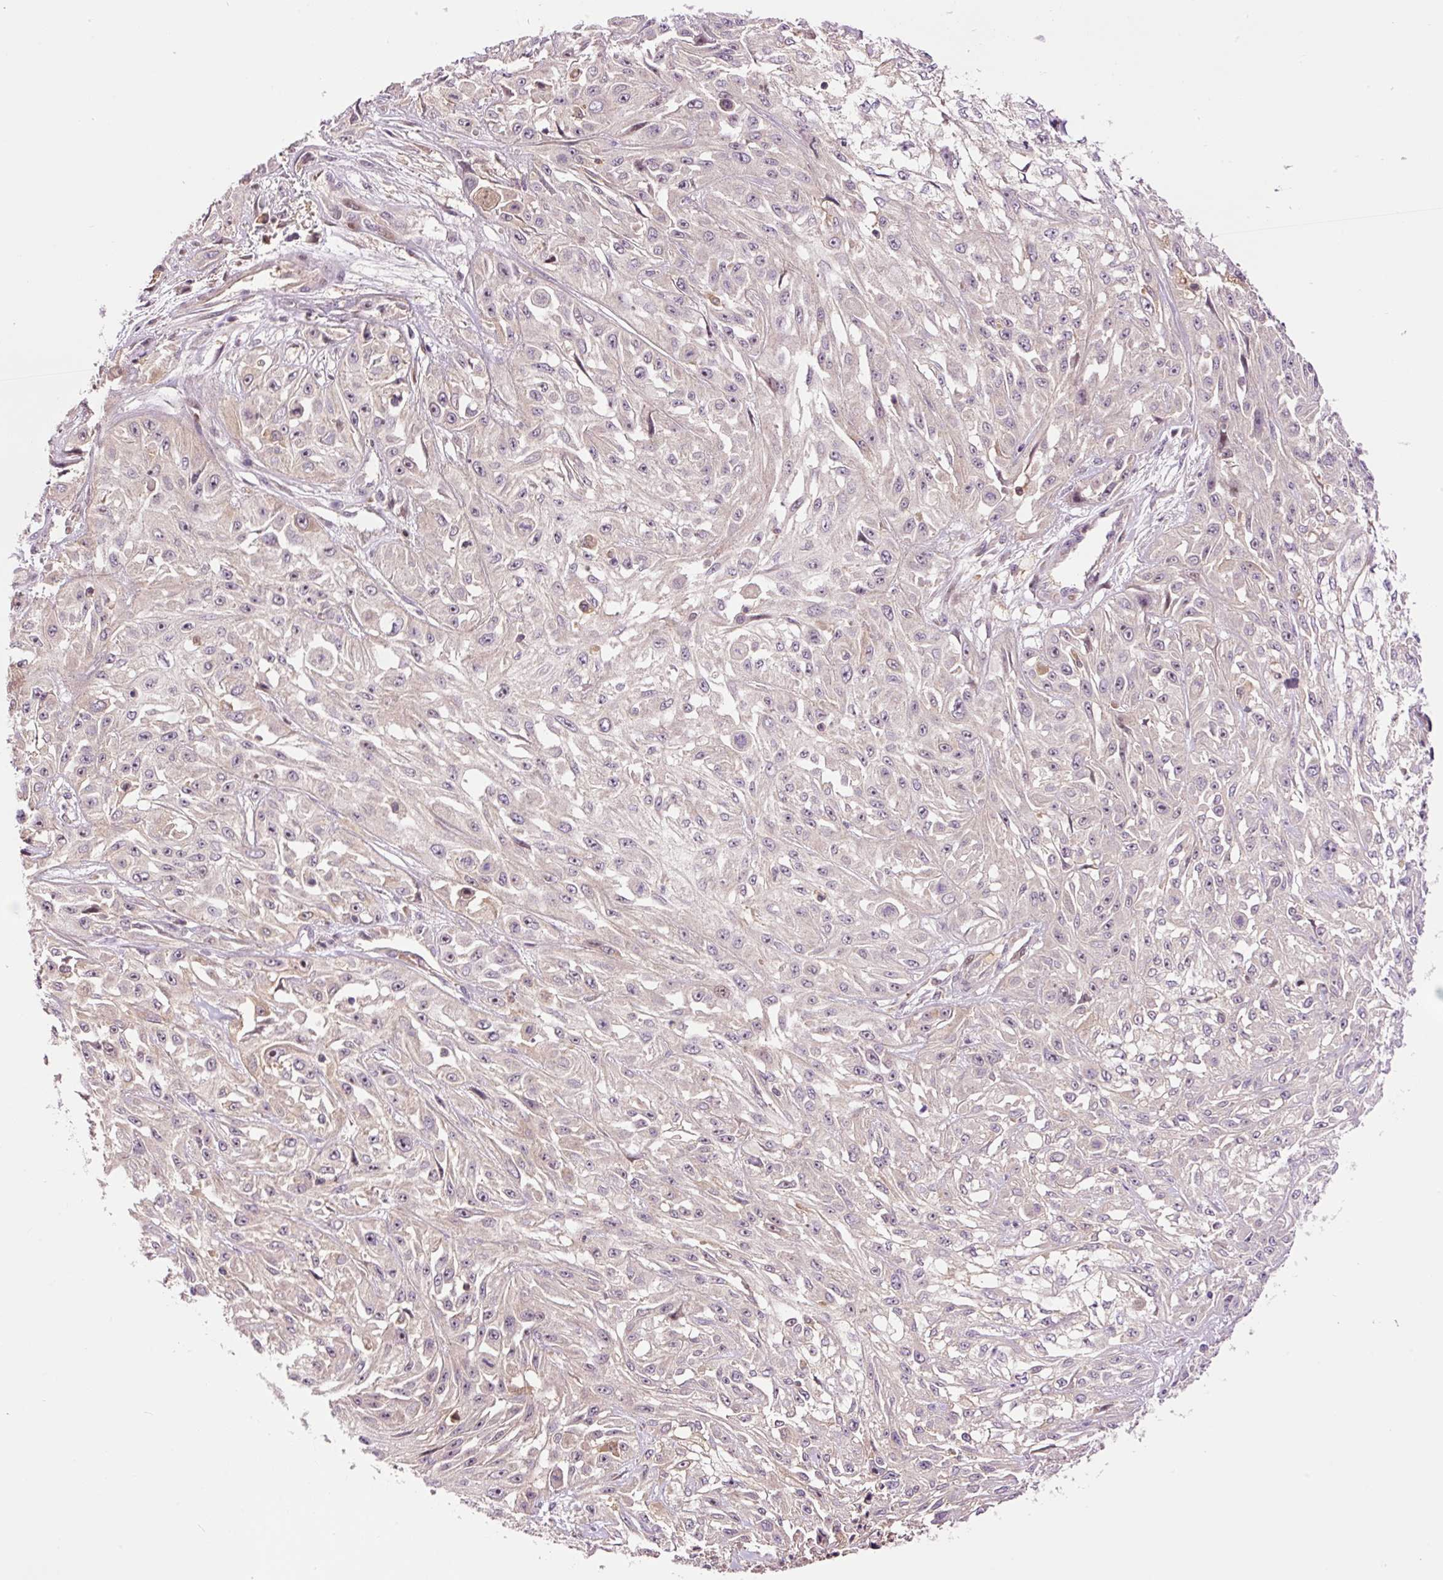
{"staining": {"intensity": "negative", "quantity": "none", "location": "none"}, "tissue": "skin cancer", "cell_type": "Tumor cells", "image_type": "cancer", "snomed": [{"axis": "morphology", "description": "Squamous cell carcinoma, NOS"}, {"axis": "morphology", "description": "Squamous cell carcinoma, metastatic, NOS"}, {"axis": "topography", "description": "Skin"}, {"axis": "topography", "description": "Lymph node"}], "caption": "Immunohistochemical staining of skin squamous cell carcinoma displays no significant expression in tumor cells.", "gene": "DPPA4", "patient": {"sex": "male", "age": 75}}